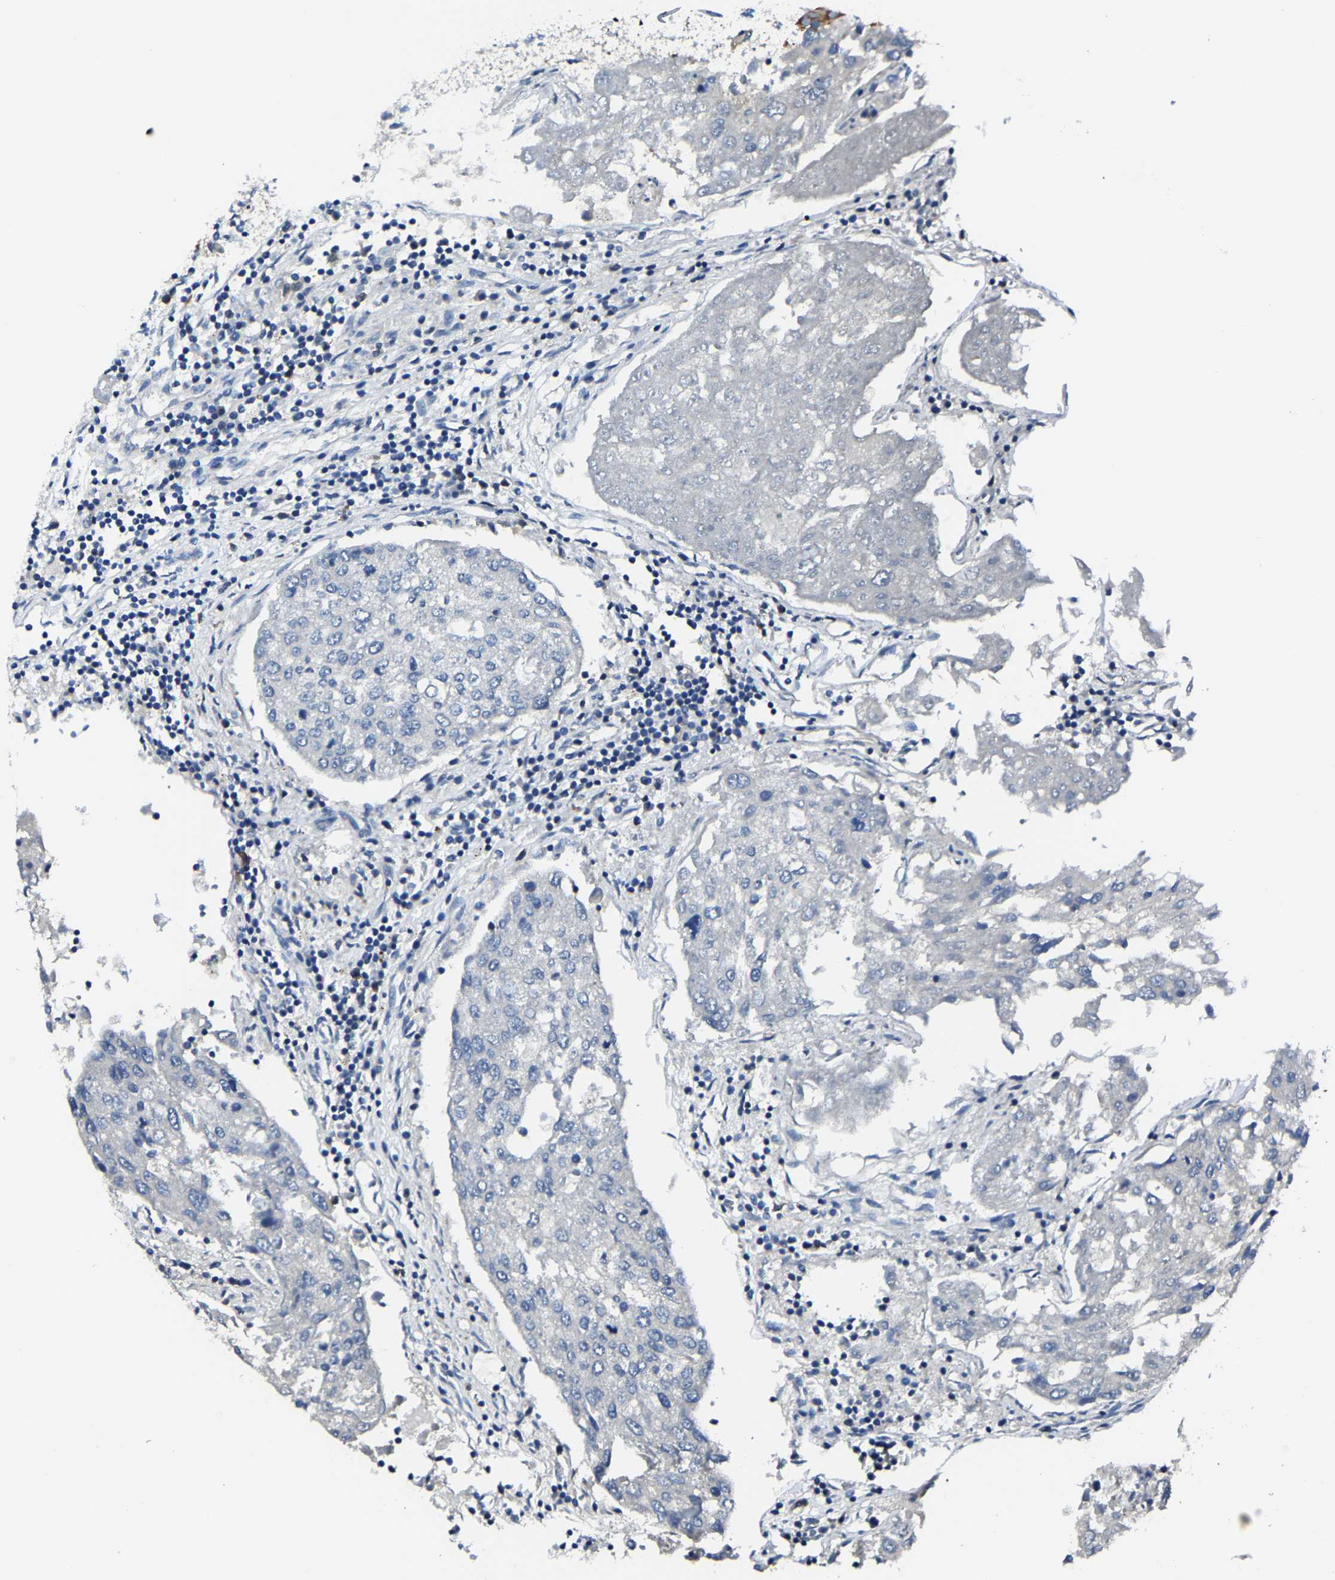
{"staining": {"intensity": "negative", "quantity": "none", "location": "none"}, "tissue": "urothelial cancer", "cell_type": "Tumor cells", "image_type": "cancer", "snomed": [{"axis": "morphology", "description": "Urothelial carcinoma, High grade"}, {"axis": "topography", "description": "Lymph node"}, {"axis": "topography", "description": "Urinary bladder"}], "caption": "IHC image of human high-grade urothelial carcinoma stained for a protein (brown), which demonstrates no staining in tumor cells.", "gene": "G3BP2", "patient": {"sex": "male", "age": 51}}